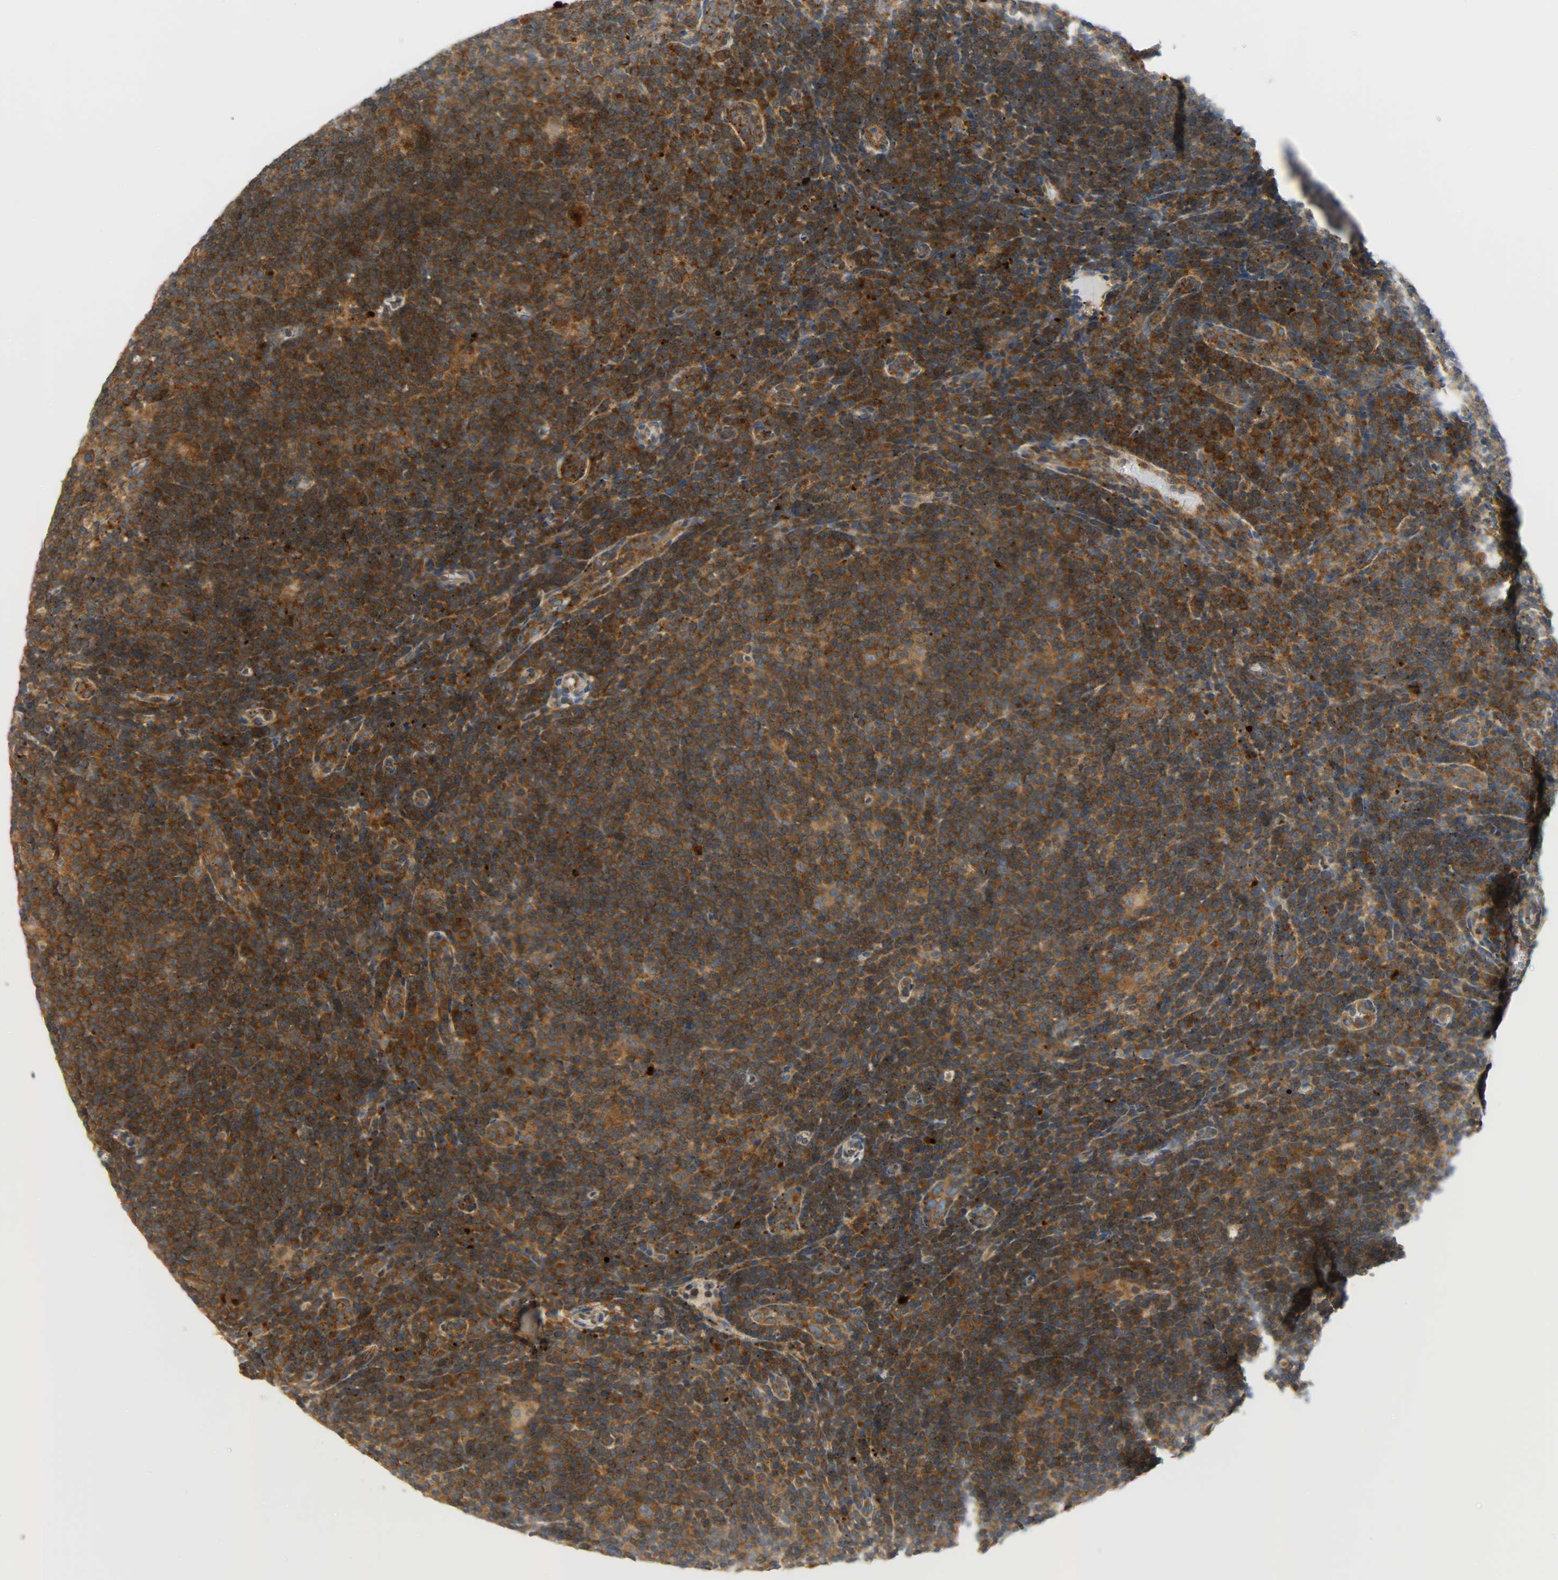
{"staining": {"intensity": "strong", "quantity": ">75%", "location": "cytoplasmic/membranous"}, "tissue": "lymphoma", "cell_type": "Tumor cells", "image_type": "cancer", "snomed": [{"axis": "morphology", "description": "Hodgkin's disease, NOS"}, {"axis": "topography", "description": "Lymph node"}], "caption": "The photomicrograph displays staining of Hodgkin's disease, revealing strong cytoplasmic/membranous protein staining (brown color) within tumor cells.", "gene": "GIT2", "patient": {"sex": "female", "age": 57}}